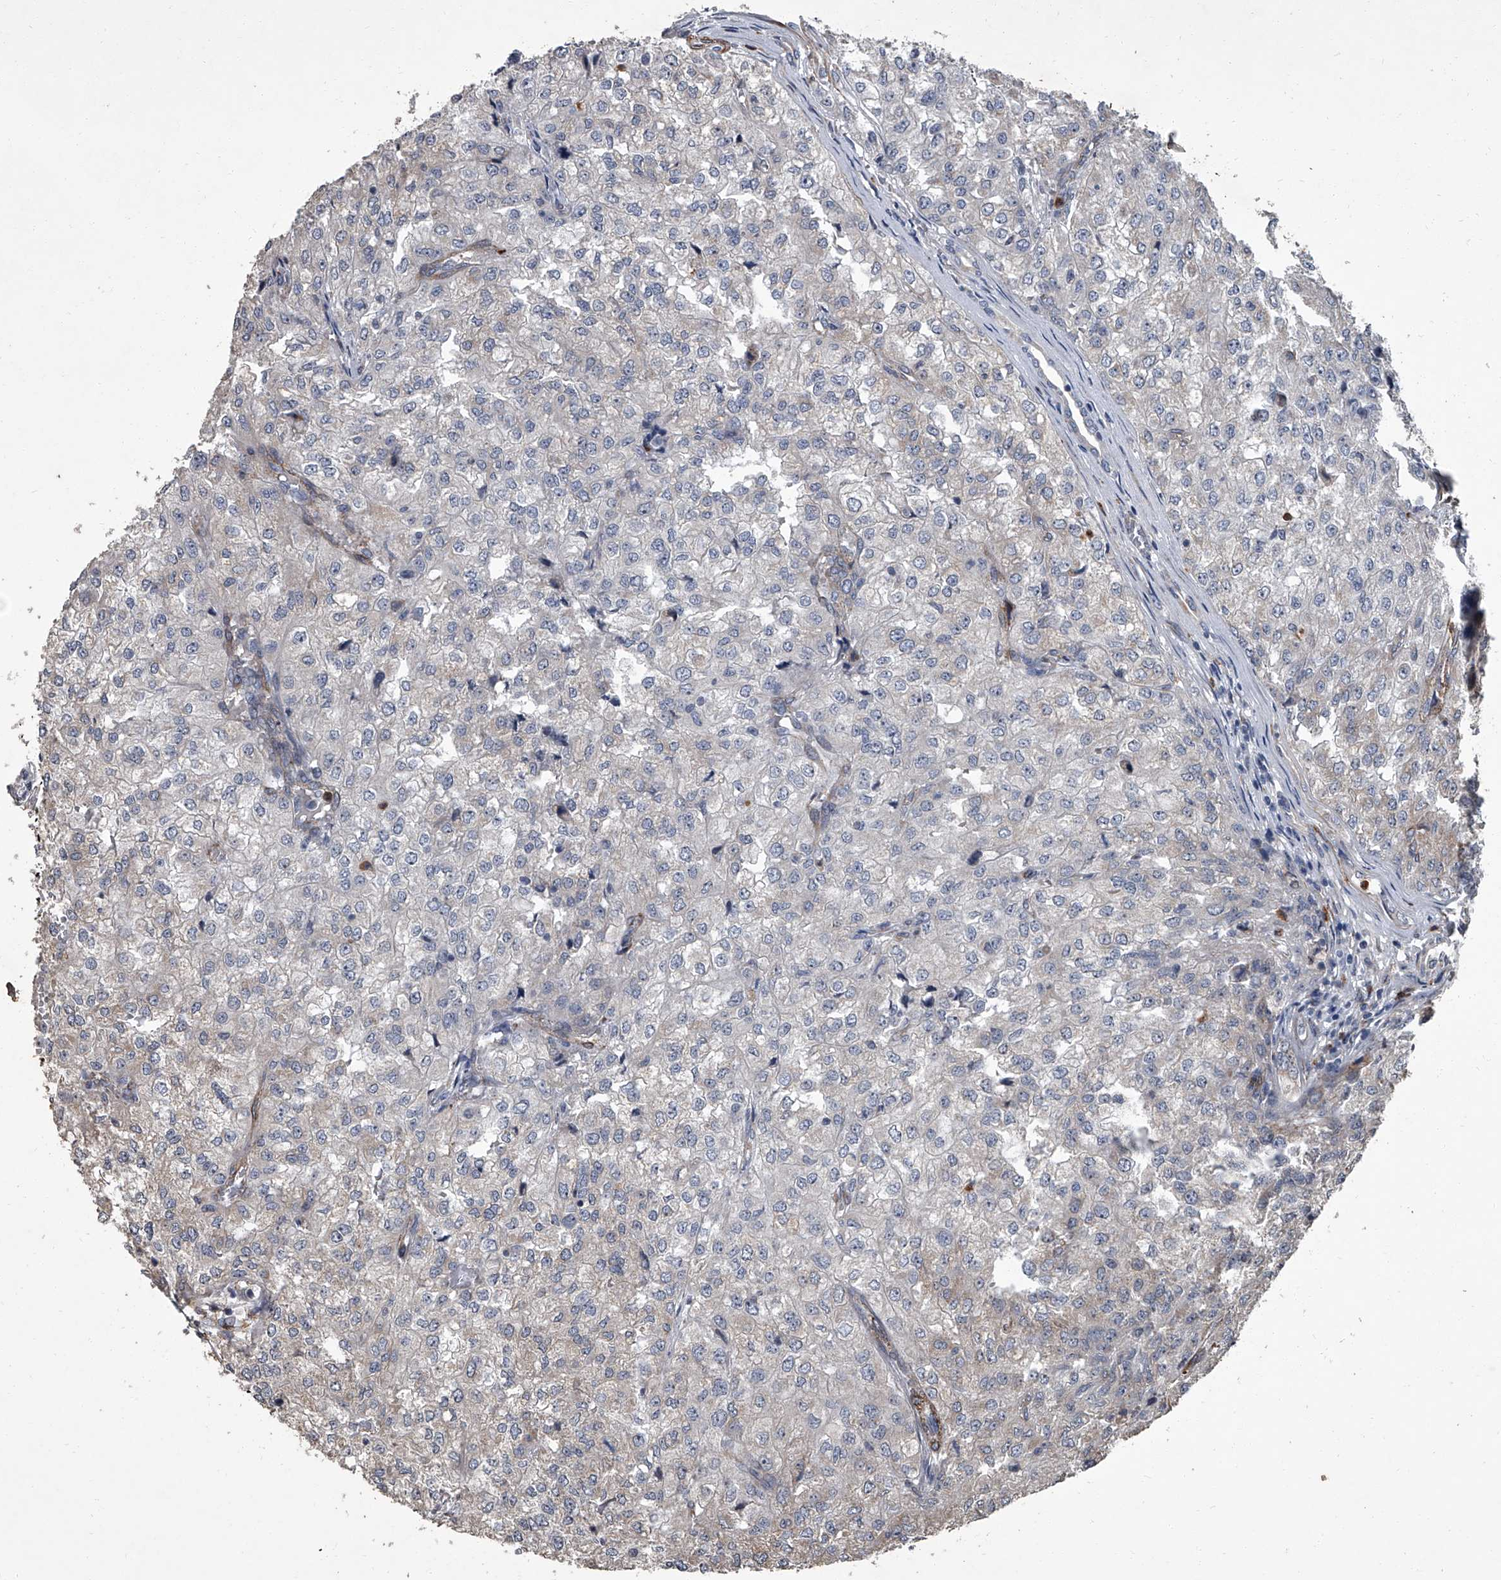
{"staining": {"intensity": "negative", "quantity": "none", "location": "none"}, "tissue": "renal cancer", "cell_type": "Tumor cells", "image_type": "cancer", "snomed": [{"axis": "morphology", "description": "Adenocarcinoma, NOS"}, {"axis": "topography", "description": "Kidney"}], "caption": "A micrograph of human adenocarcinoma (renal) is negative for staining in tumor cells.", "gene": "SIRT4", "patient": {"sex": "female", "age": 54}}